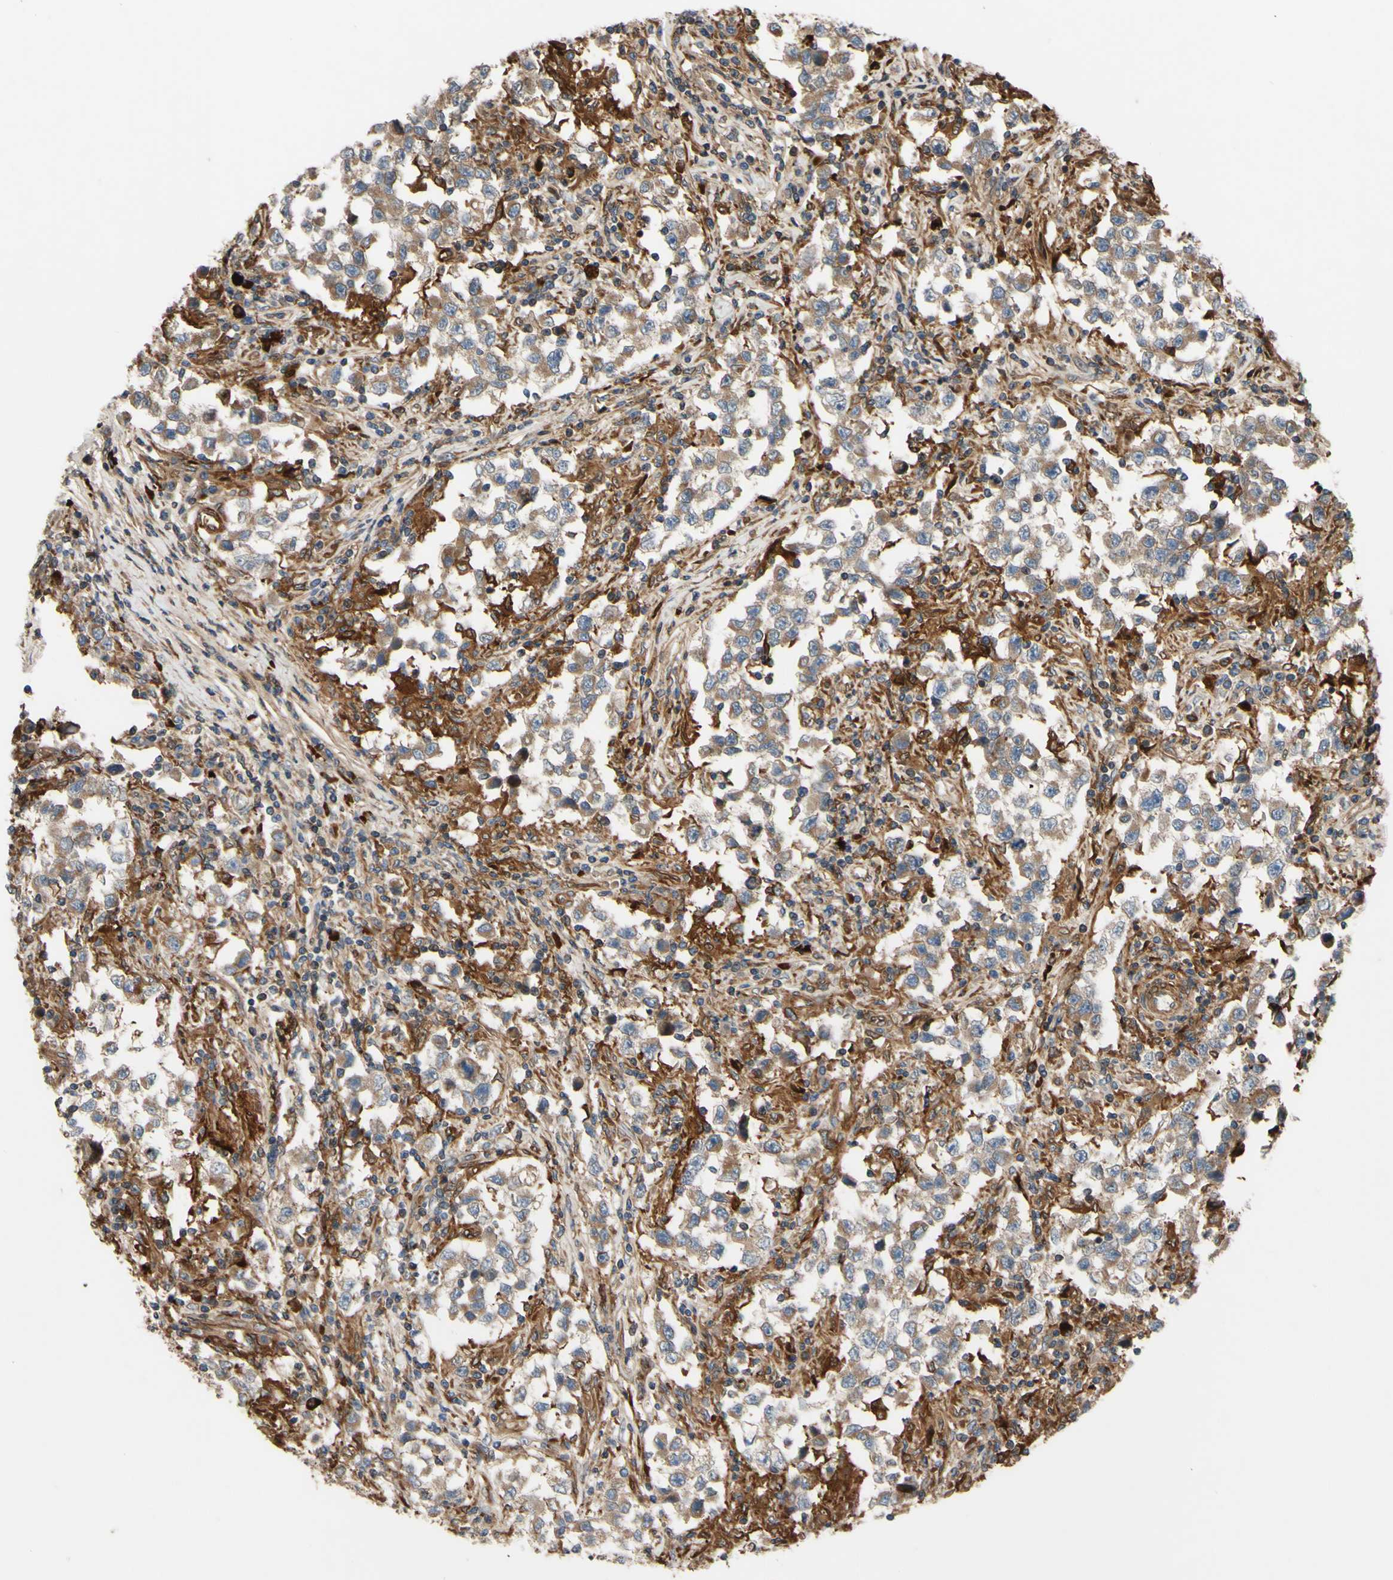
{"staining": {"intensity": "moderate", "quantity": ">75%", "location": "cytoplasmic/membranous"}, "tissue": "testis cancer", "cell_type": "Tumor cells", "image_type": "cancer", "snomed": [{"axis": "morphology", "description": "Carcinoma, Embryonal, NOS"}, {"axis": "topography", "description": "Testis"}], "caption": "IHC (DAB (3,3'-diaminobenzidine)) staining of testis cancer (embryonal carcinoma) demonstrates moderate cytoplasmic/membranous protein expression in about >75% of tumor cells.", "gene": "SPTLC1", "patient": {"sex": "male", "age": 21}}